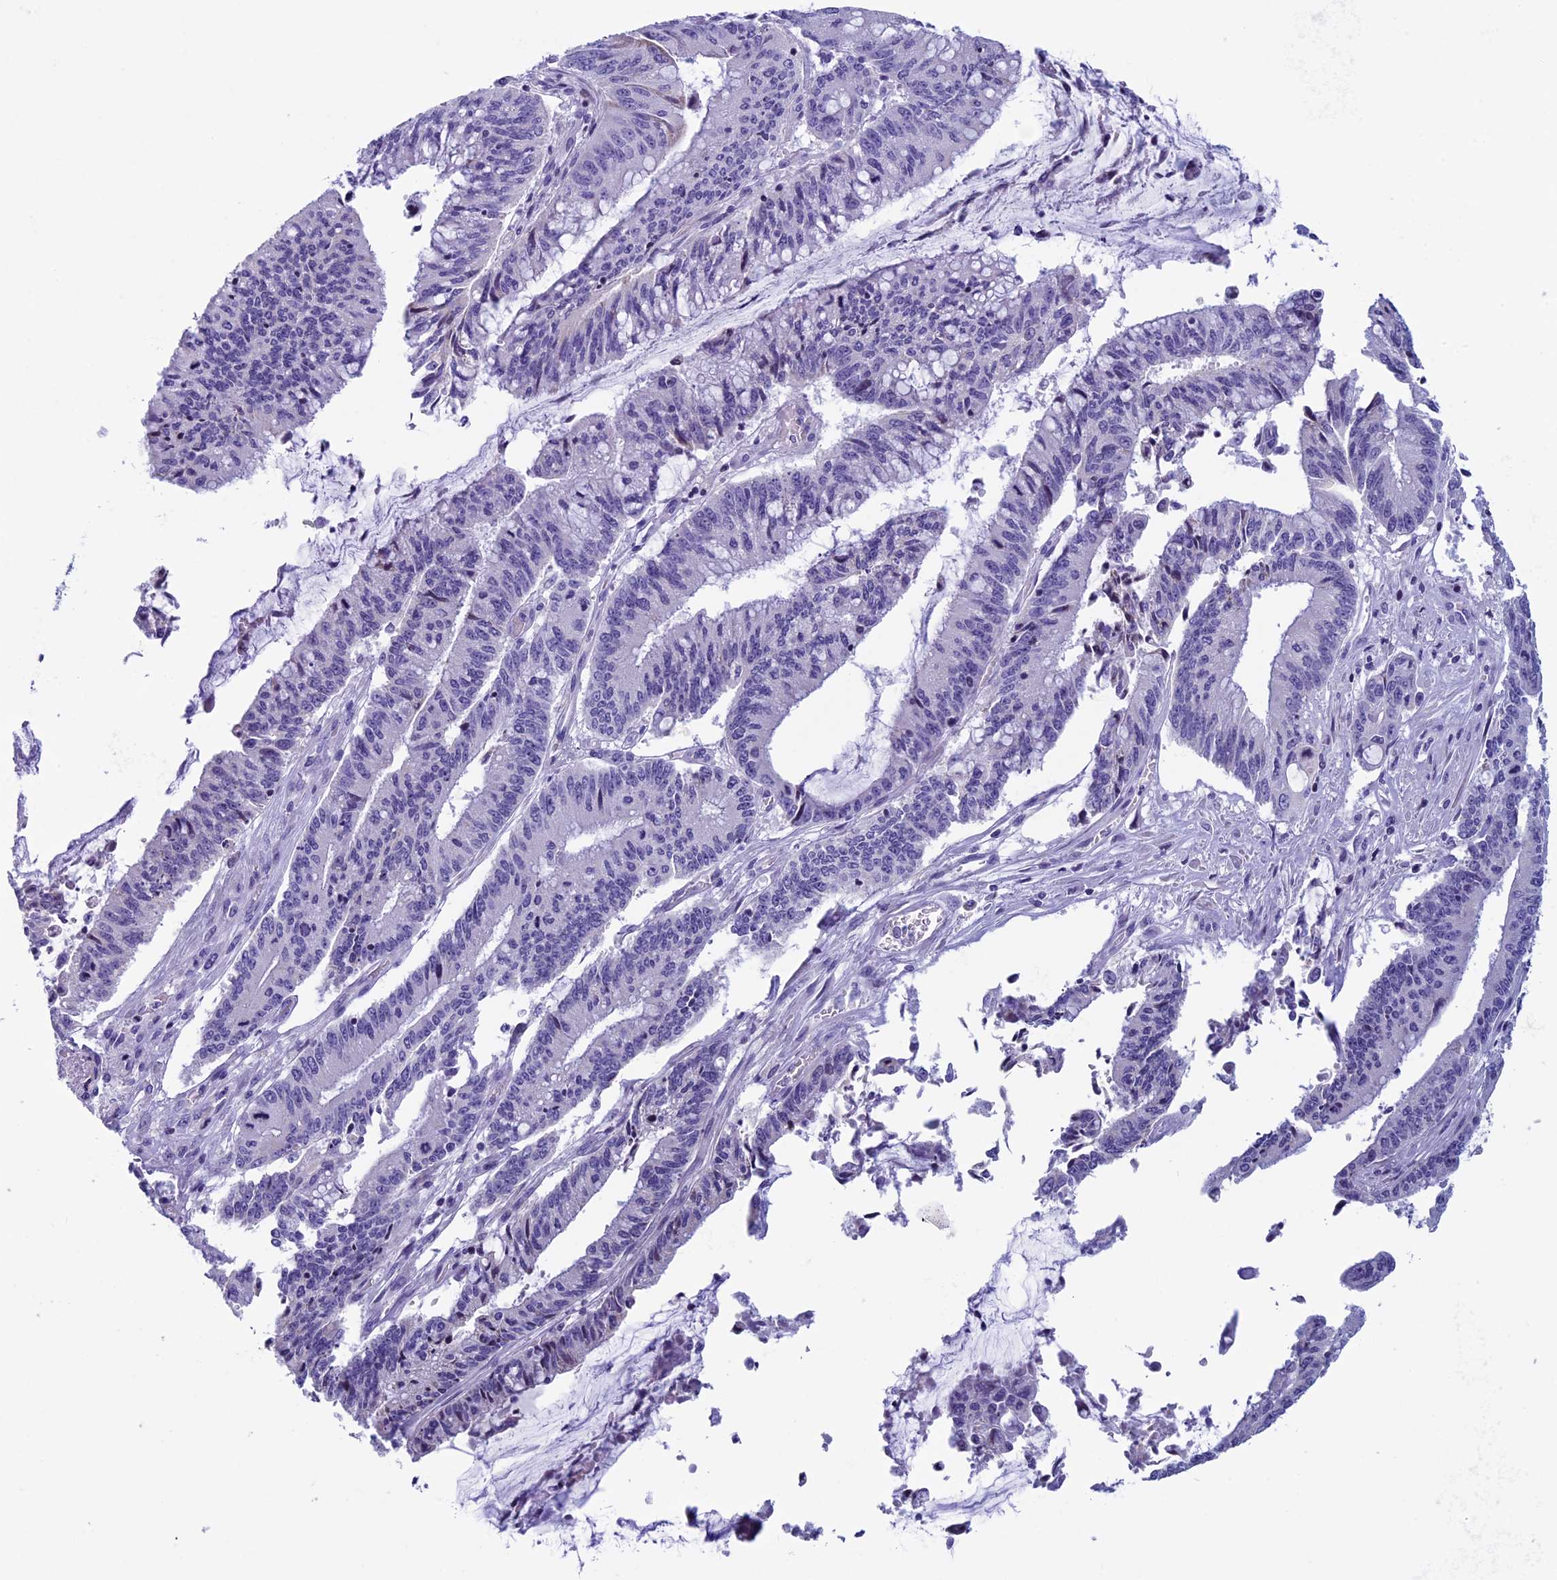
{"staining": {"intensity": "negative", "quantity": "none", "location": "none"}, "tissue": "pancreatic cancer", "cell_type": "Tumor cells", "image_type": "cancer", "snomed": [{"axis": "morphology", "description": "Adenocarcinoma, NOS"}, {"axis": "topography", "description": "Pancreas"}], "caption": "An image of adenocarcinoma (pancreatic) stained for a protein displays no brown staining in tumor cells.", "gene": "ZNF563", "patient": {"sex": "female", "age": 50}}